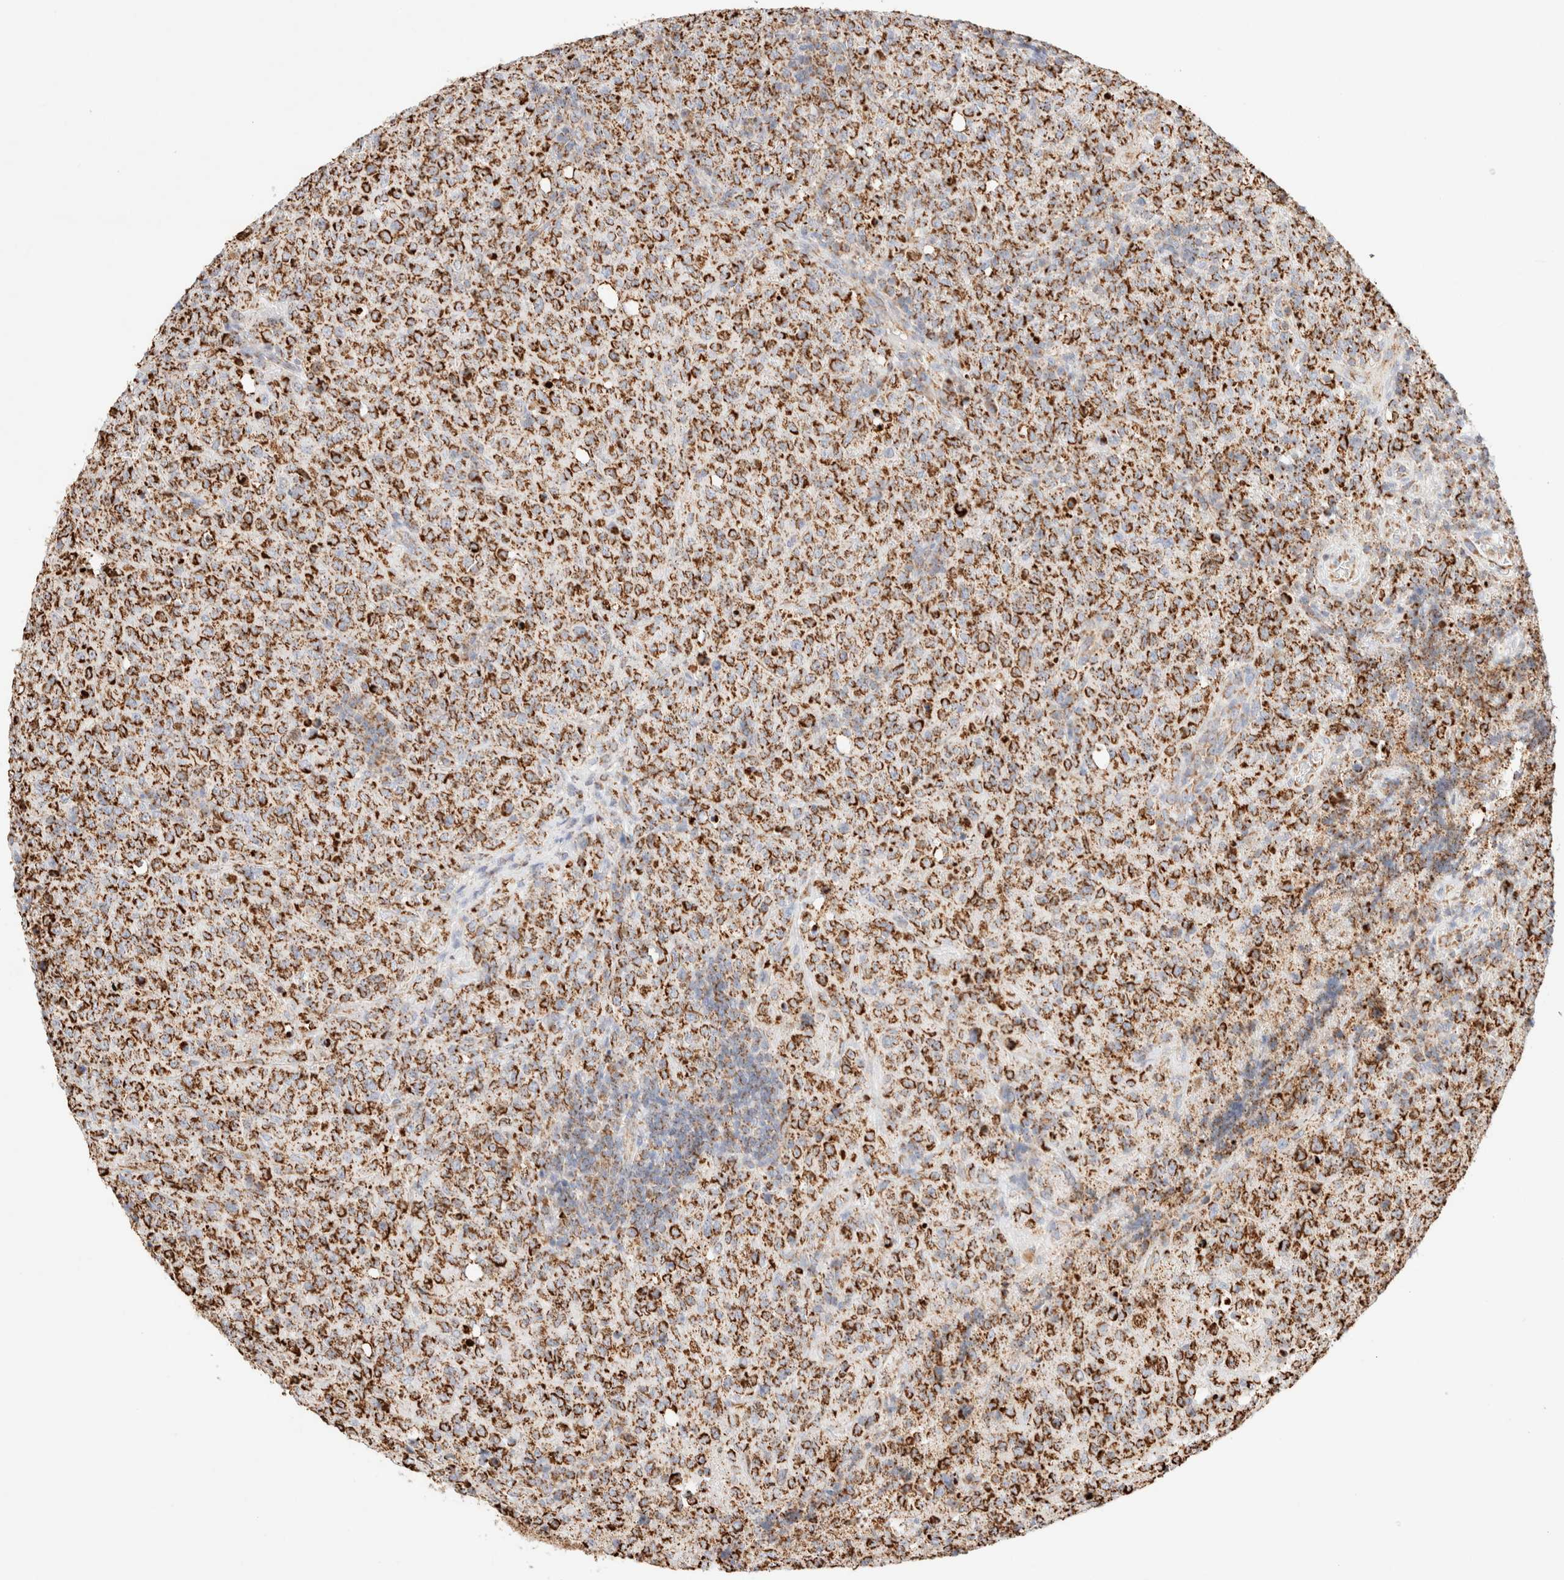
{"staining": {"intensity": "strong", "quantity": ">75%", "location": "cytoplasmic/membranous"}, "tissue": "lymphoma", "cell_type": "Tumor cells", "image_type": "cancer", "snomed": [{"axis": "morphology", "description": "Malignant lymphoma, non-Hodgkin's type, High grade"}, {"axis": "topography", "description": "Tonsil"}], "caption": "This micrograph shows IHC staining of human malignant lymphoma, non-Hodgkin's type (high-grade), with high strong cytoplasmic/membranous staining in about >75% of tumor cells.", "gene": "PHB2", "patient": {"sex": "female", "age": 36}}